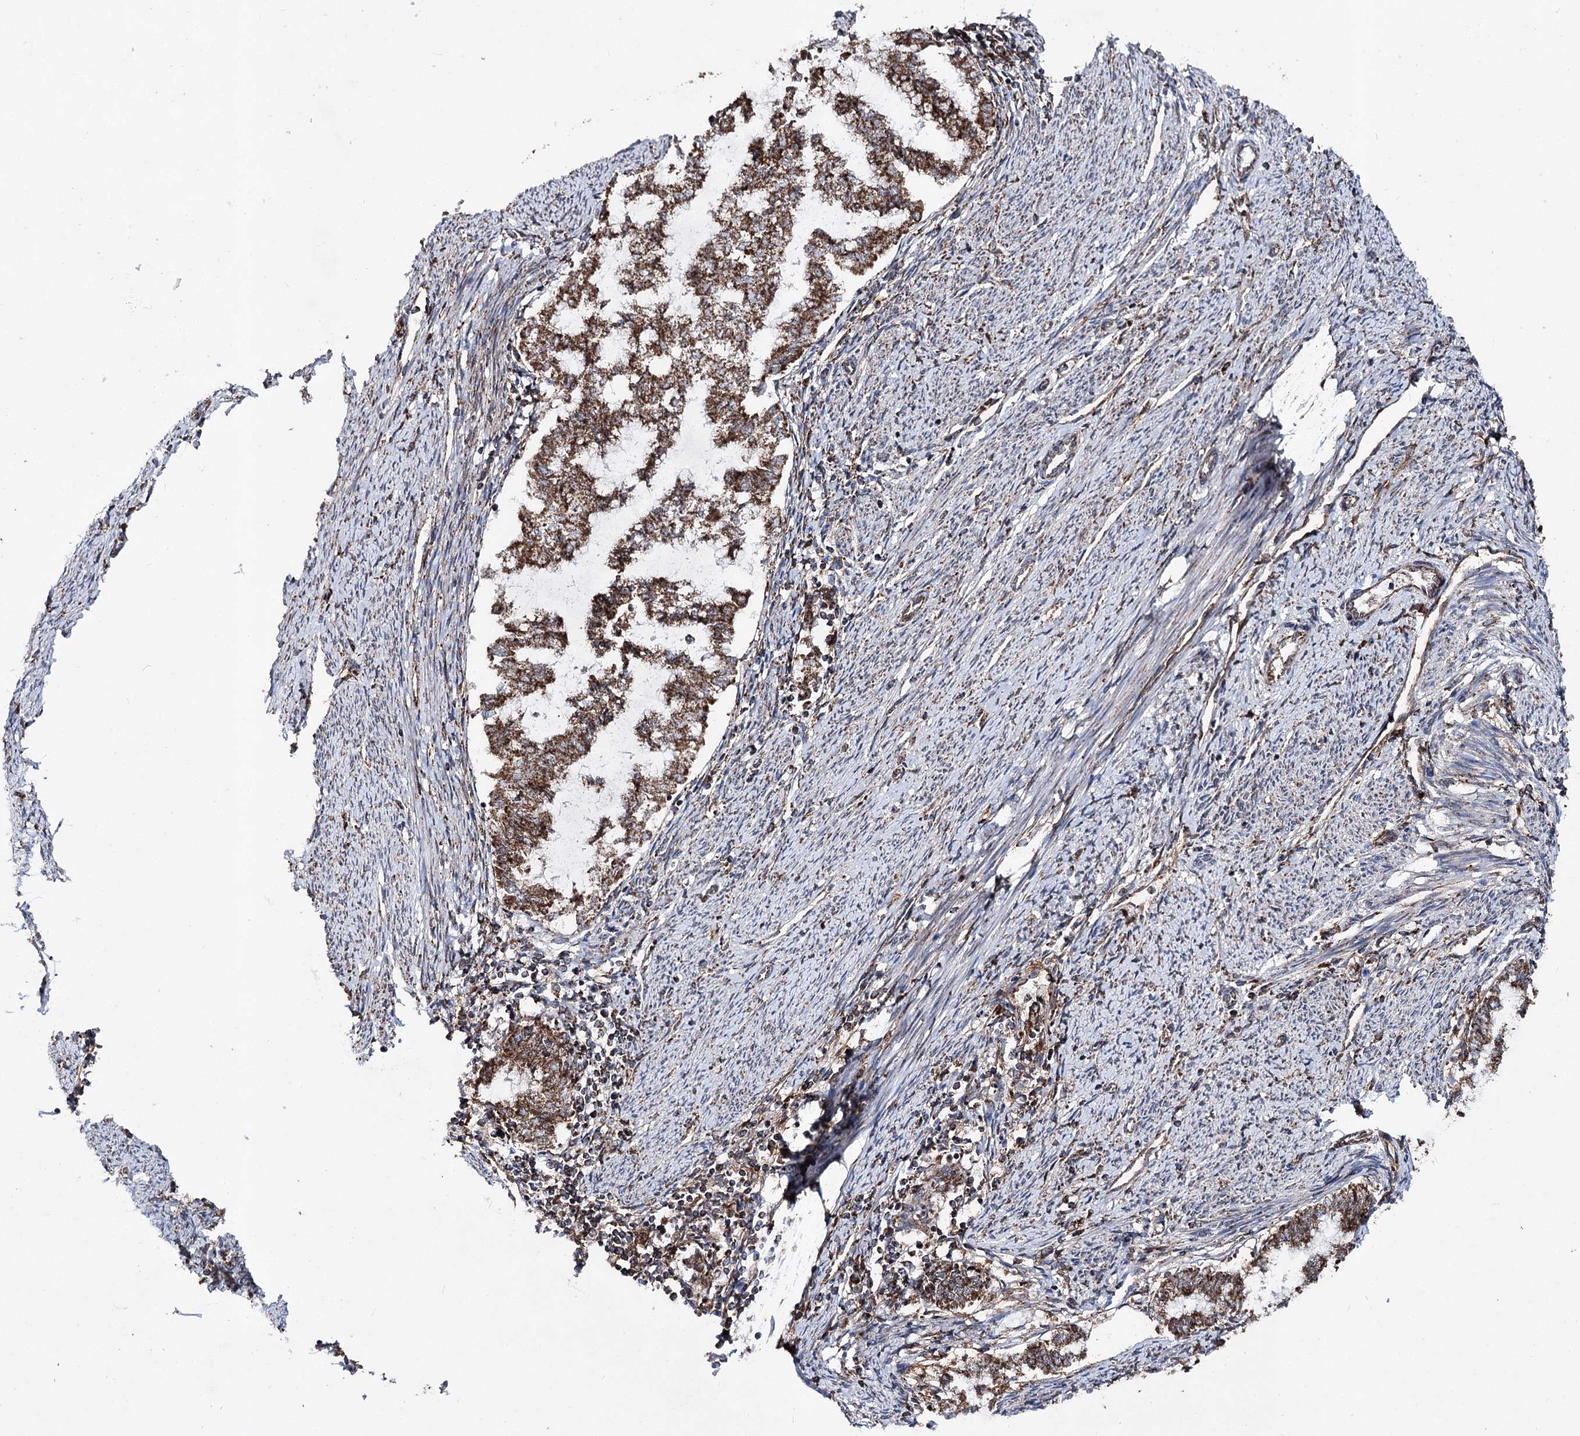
{"staining": {"intensity": "moderate", "quantity": ">75%", "location": "cytoplasmic/membranous"}, "tissue": "endometrial cancer", "cell_type": "Tumor cells", "image_type": "cancer", "snomed": [{"axis": "morphology", "description": "Adenocarcinoma, NOS"}, {"axis": "topography", "description": "Endometrium"}], "caption": "Endometrial cancer tissue exhibits moderate cytoplasmic/membranous positivity in approximately >75% of tumor cells, visualized by immunohistochemistry. The staining was performed using DAB (3,3'-diaminobenzidine), with brown indicating positive protein expression. Nuclei are stained blue with hematoxylin.", "gene": "MSANTD2", "patient": {"sex": "female", "age": 79}}